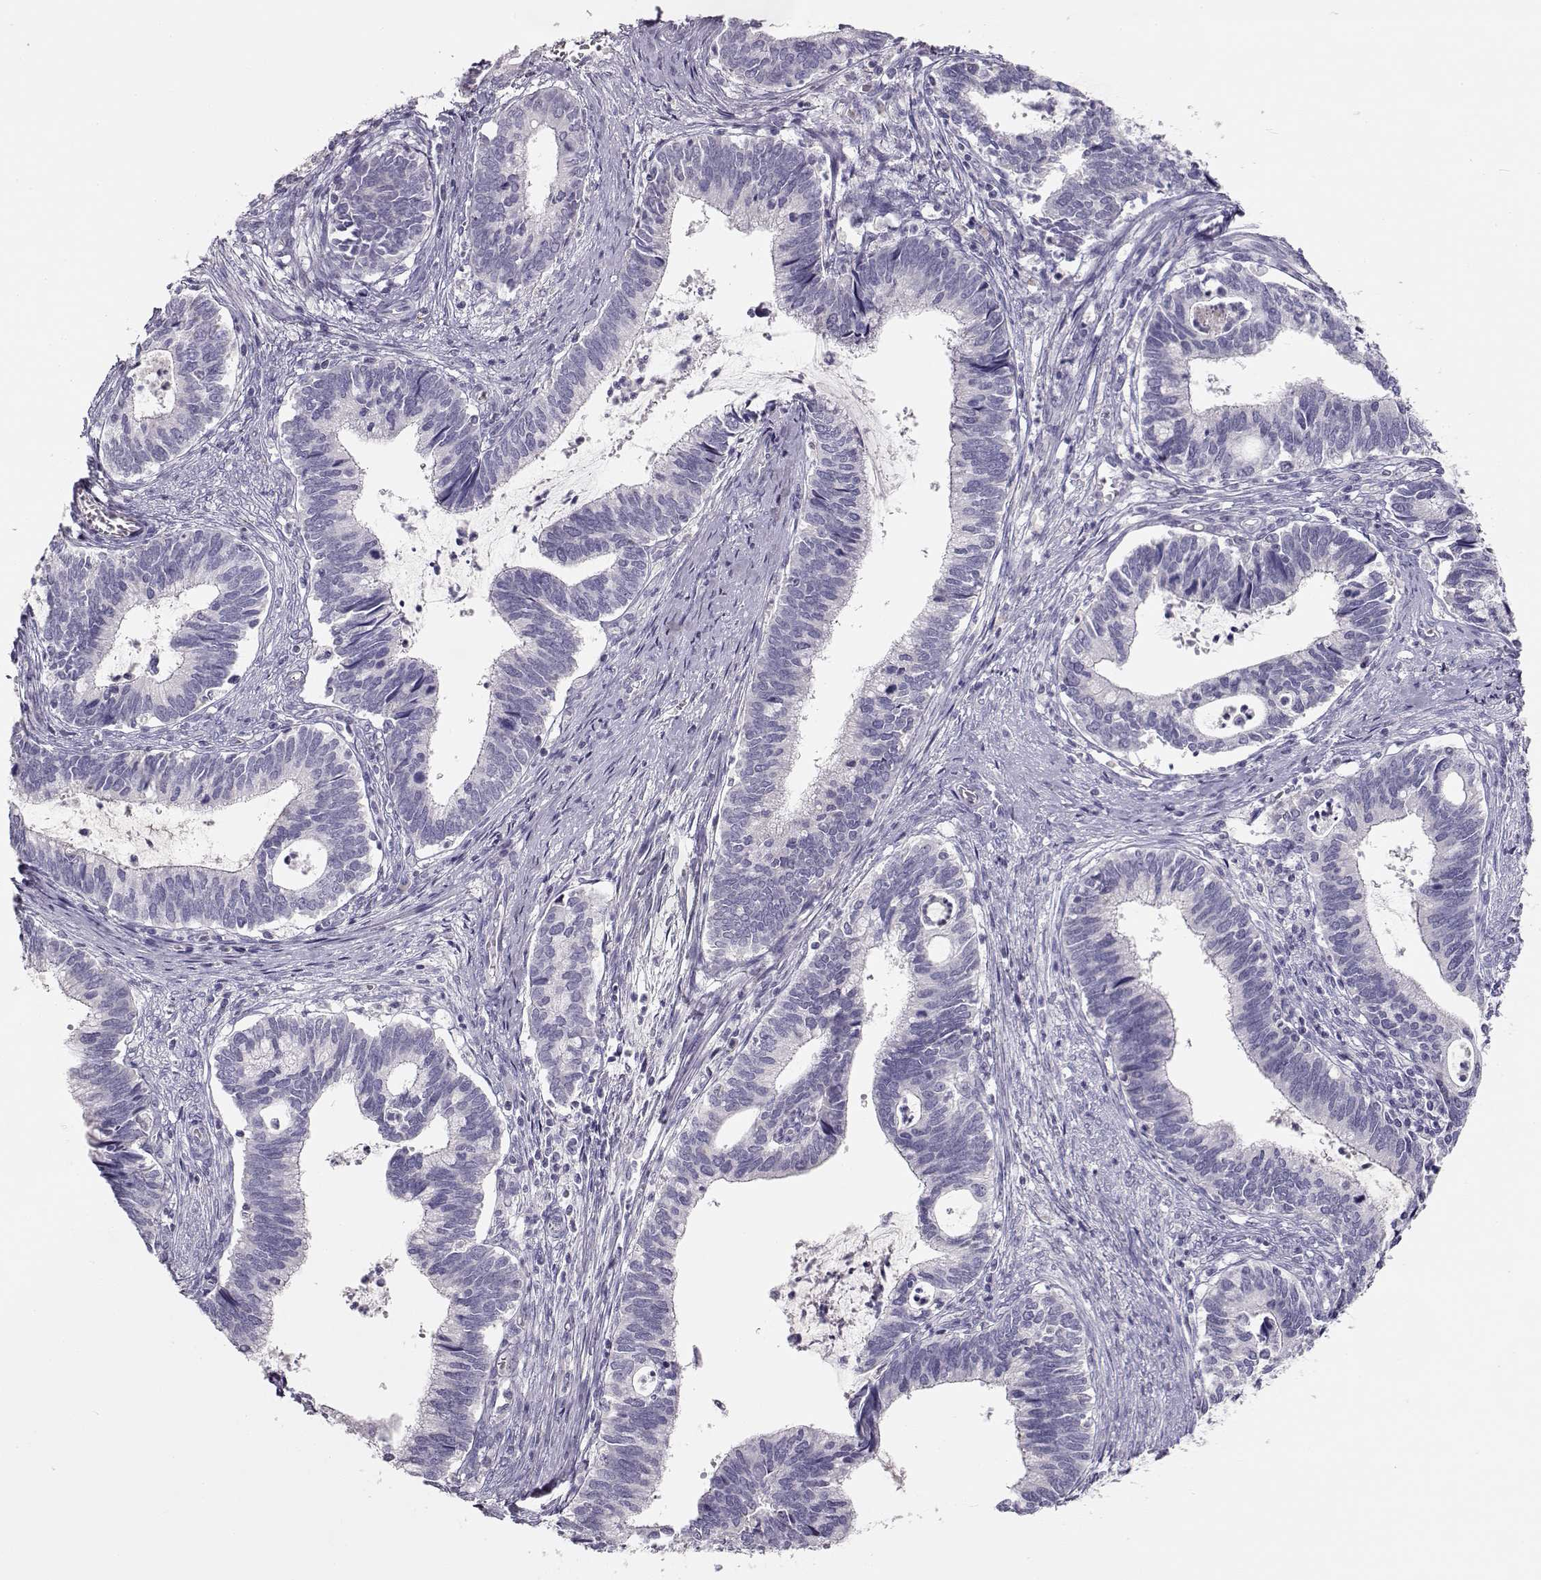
{"staining": {"intensity": "negative", "quantity": "none", "location": "none"}, "tissue": "cervical cancer", "cell_type": "Tumor cells", "image_type": "cancer", "snomed": [{"axis": "morphology", "description": "Adenocarcinoma, NOS"}, {"axis": "topography", "description": "Cervix"}], "caption": "A micrograph of cervical cancer stained for a protein displays no brown staining in tumor cells.", "gene": "SLCO6A1", "patient": {"sex": "female", "age": 42}}